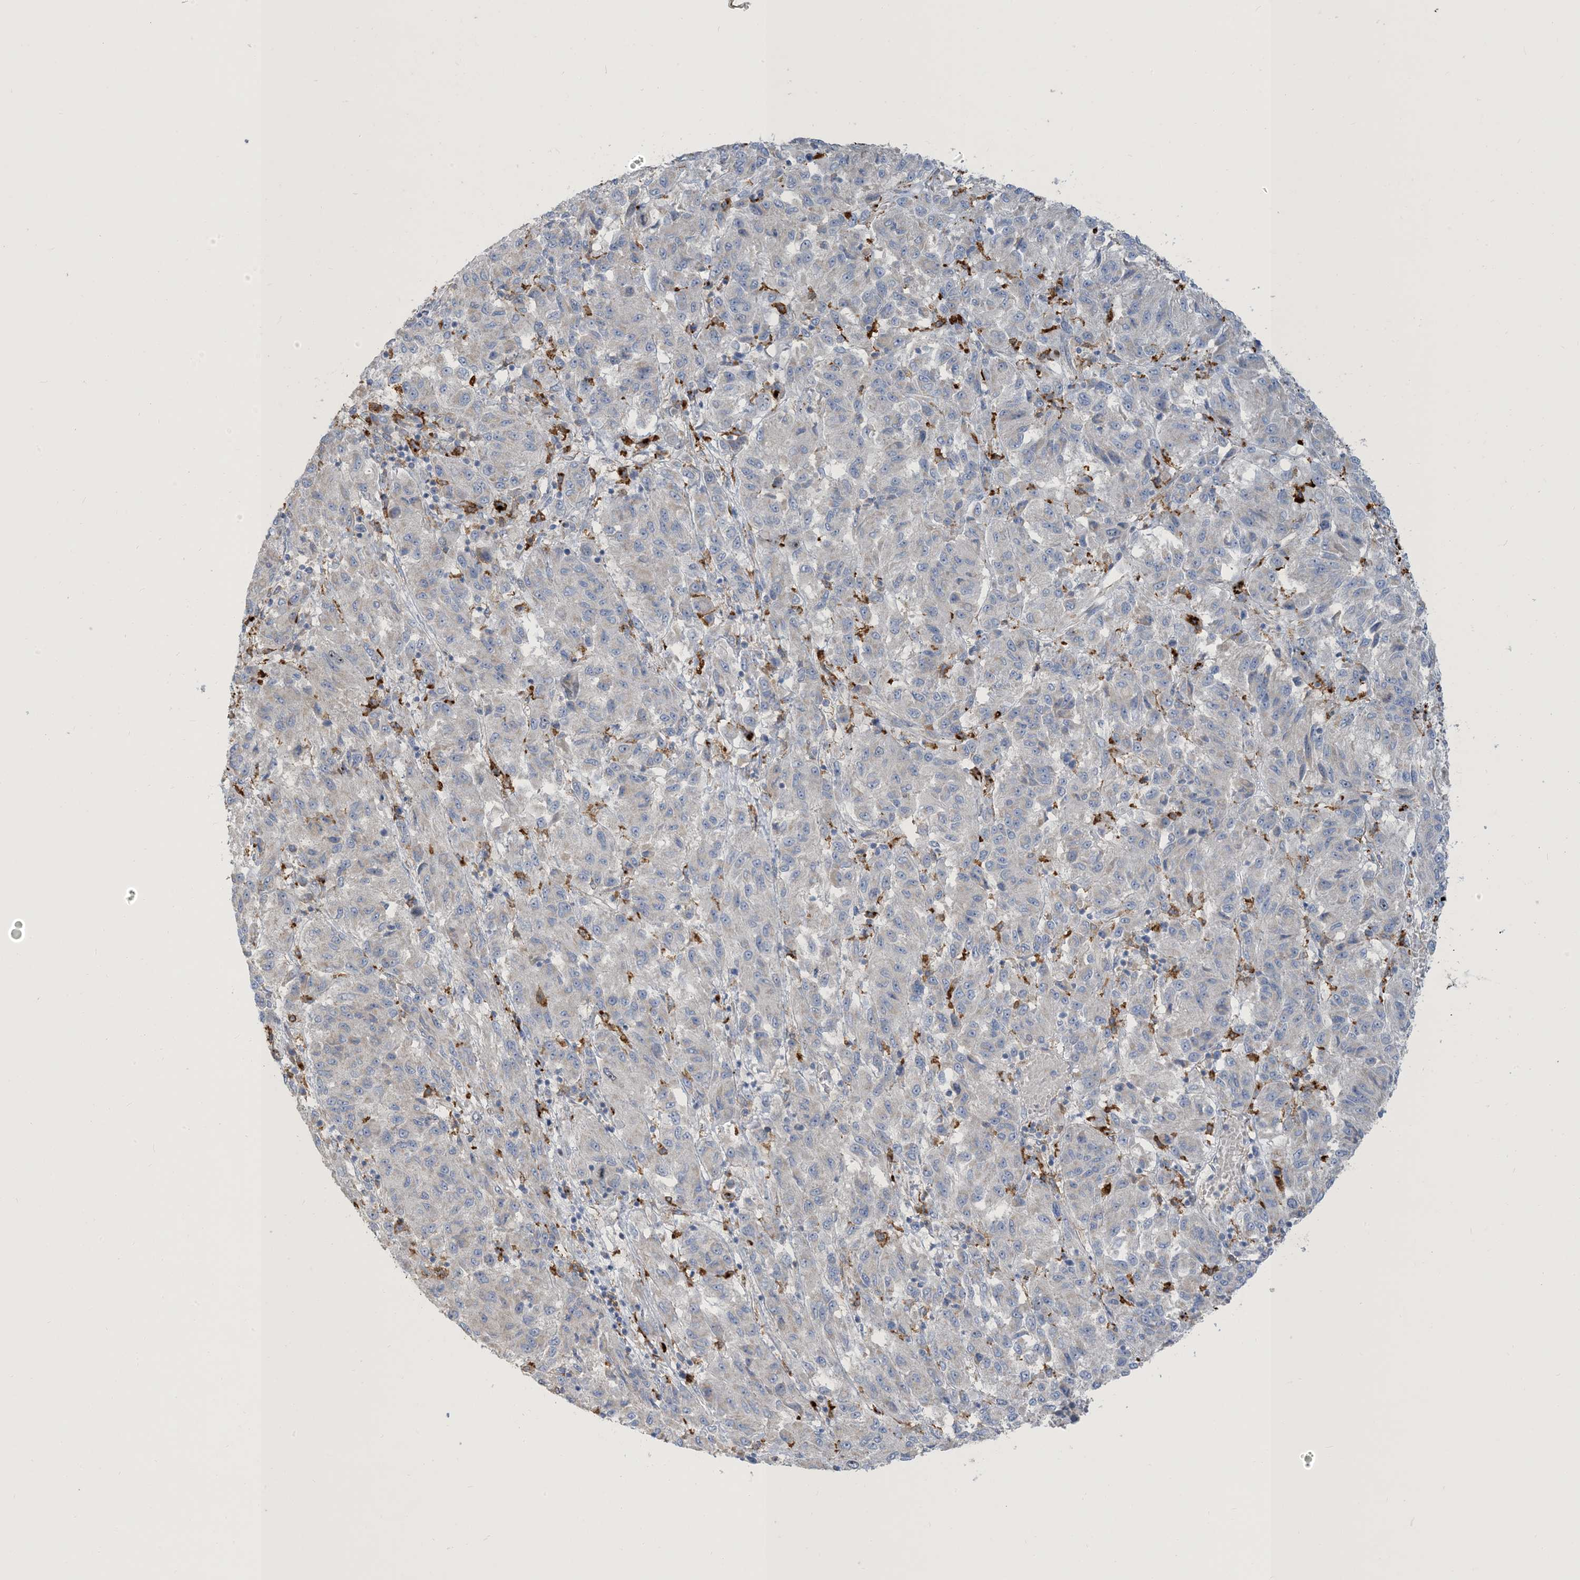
{"staining": {"intensity": "negative", "quantity": "none", "location": "none"}, "tissue": "melanoma", "cell_type": "Tumor cells", "image_type": "cancer", "snomed": [{"axis": "morphology", "description": "Malignant melanoma, Metastatic site"}, {"axis": "topography", "description": "Lung"}], "caption": "Immunohistochemistry of malignant melanoma (metastatic site) displays no expression in tumor cells.", "gene": "PEAR1", "patient": {"sex": "male", "age": 64}}